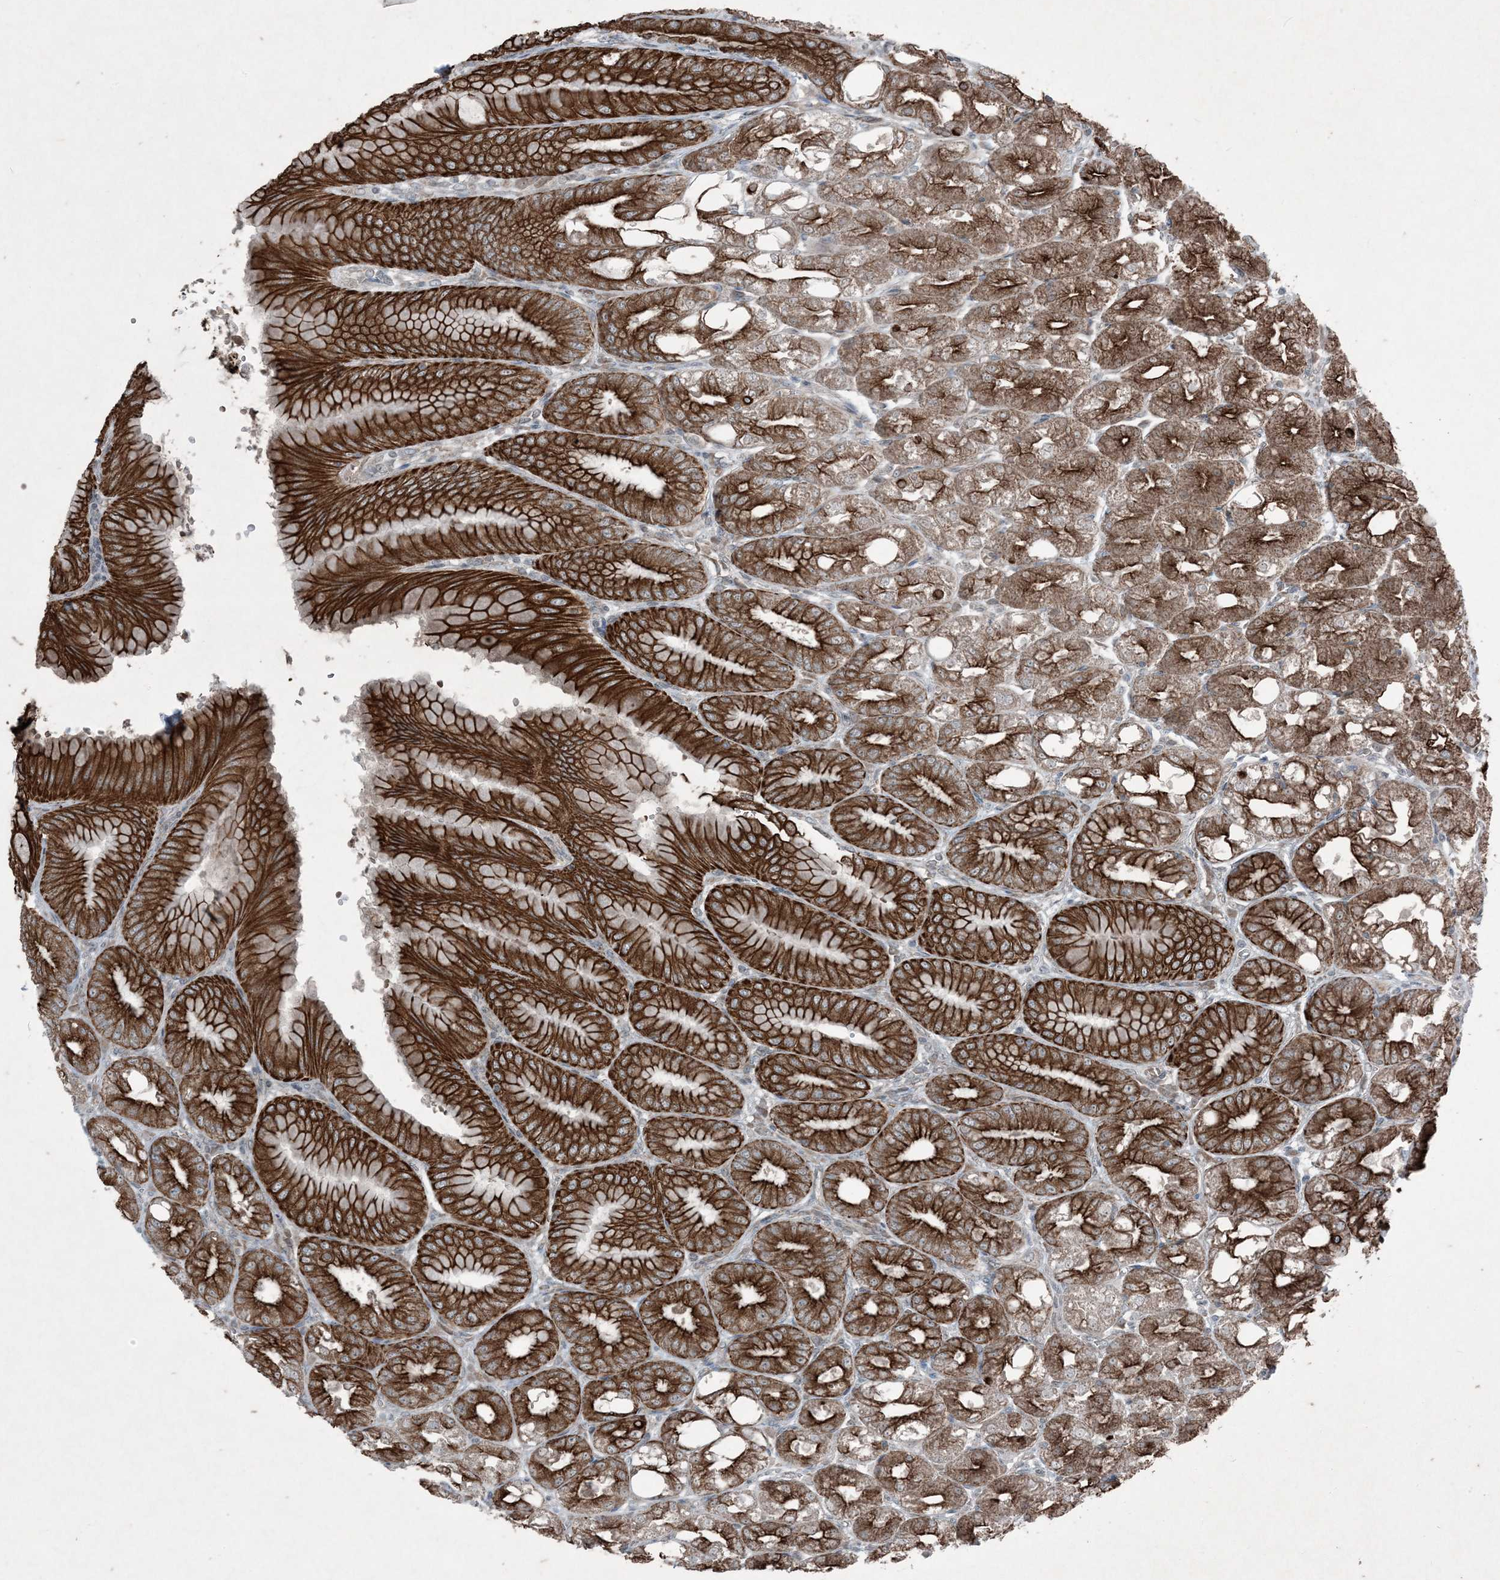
{"staining": {"intensity": "strong", "quantity": ">75%", "location": "cytoplasmic/membranous"}, "tissue": "stomach", "cell_type": "Glandular cells", "image_type": "normal", "snomed": [{"axis": "morphology", "description": "Normal tissue, NOS"}, {"axis": "topography", "description": "Stomach, lower"}], "caption": "Protein staining of unremarkable stomach reveals strong cytoplasmic/membranous expression in approximately >75% of glandular cells.", "gene": "PC", "patient": {"sex": "male", "age": 71}}